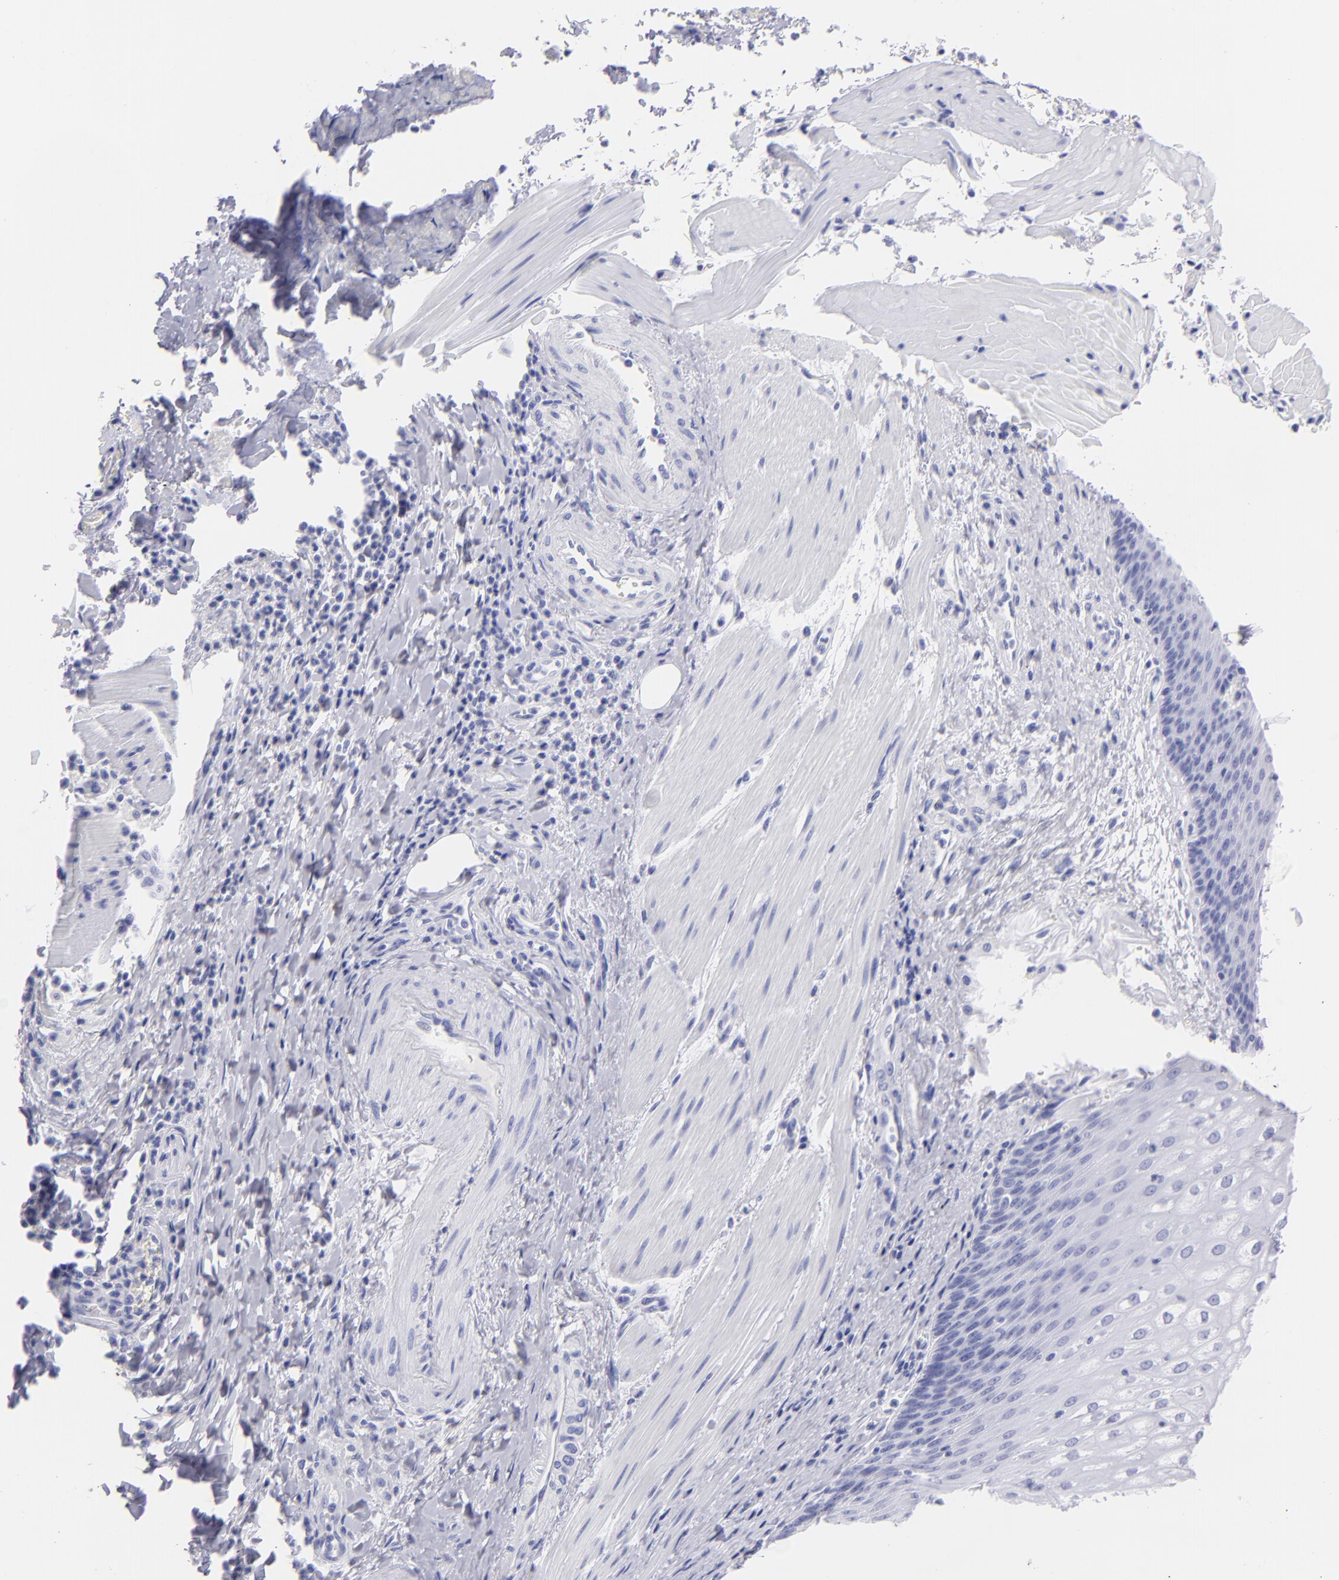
{"staining": {"intensity": "negative", "quantity": "none", "location": "none"}, "tissue": "esophagus", "cell_type": "Squamous epithelial cells", "image_type": "normal", "snomed": [{"axis": "morphology", "description": "Normal tissue, NOS"}, {"axis": "topography", "description": "Esophagus"}], "caption": "The micrograph exhibits no significant expression in squamous epithelial cells of esophagus.", "gene": "SLC1A2", "patient": {"sex": "female", "age": 61}}